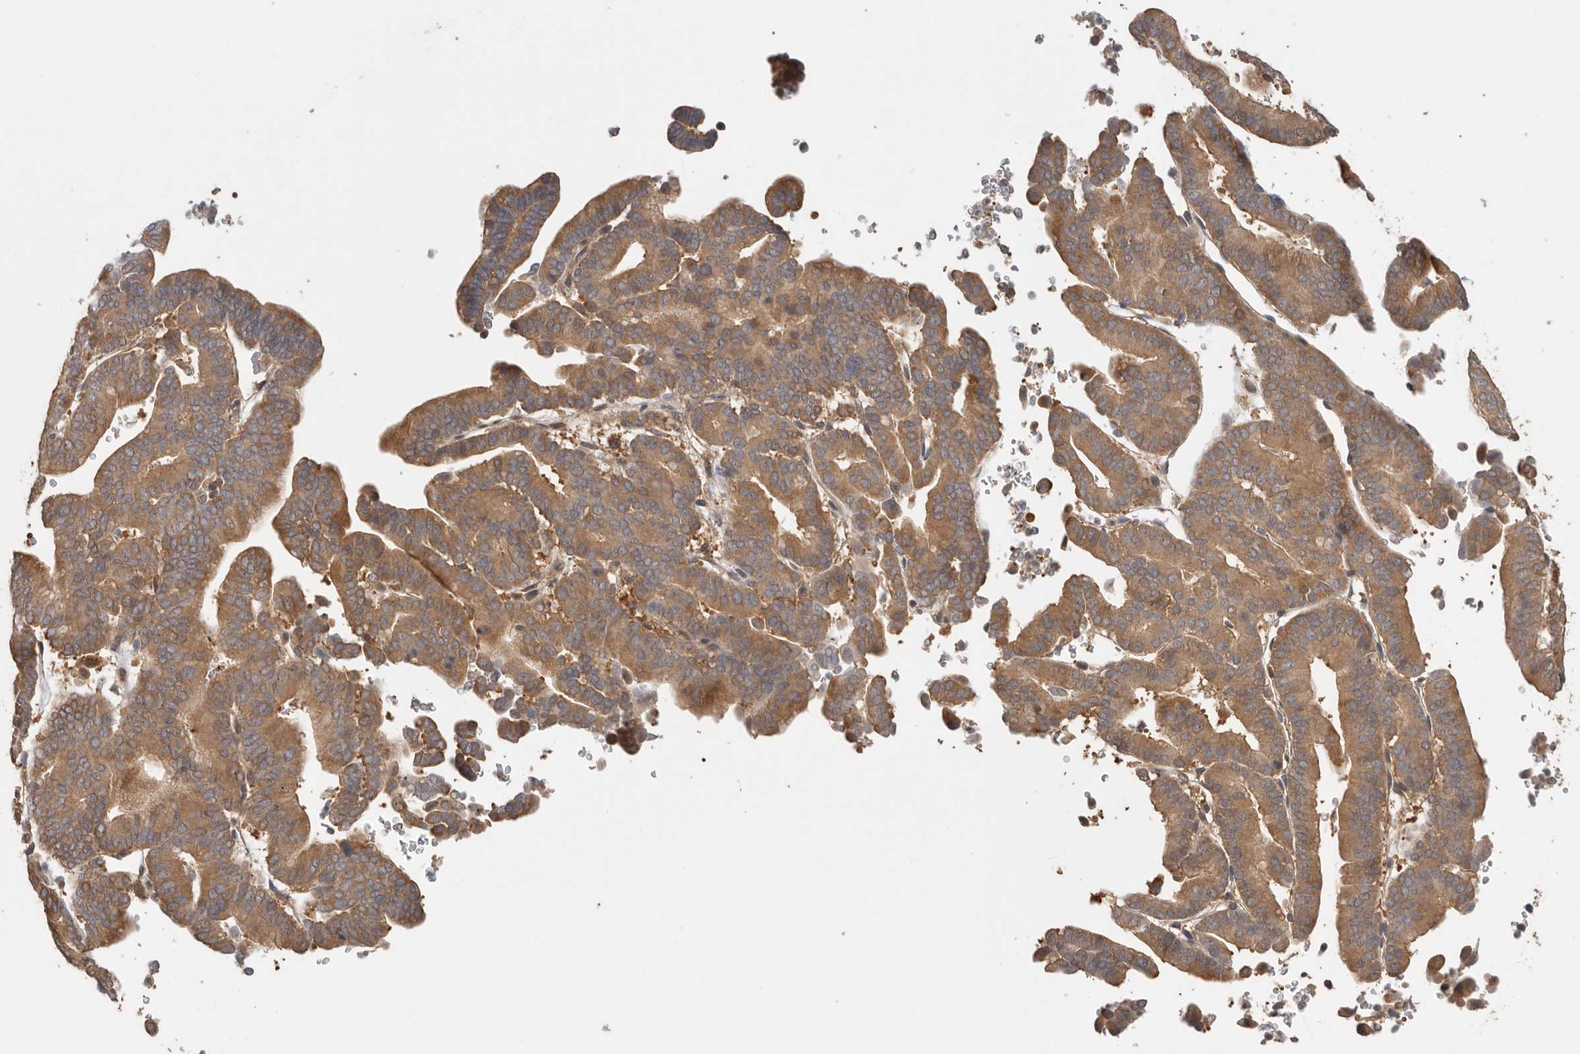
{"staining": {"intensity": "moderate", "quantity": ">75%", "location": "cytoplasmic/membranous"}, "tissue": "liver cancer", "cell_type": "Tumor cells", "image_type": "cancer", "snomed": [{"axis": "morphology", "description": "Cholangiocarcinoma"}, {"axis": "topography", "description": "Liver"}], "caption": "The image reveals staining of cholangiocarcinoma (liver), revealing moderate cytoplasmic/membranous protein positivity (brown color) within tumor cells.", "gene": "CCT8", "patient": {"sex": "female", "age": 75}}